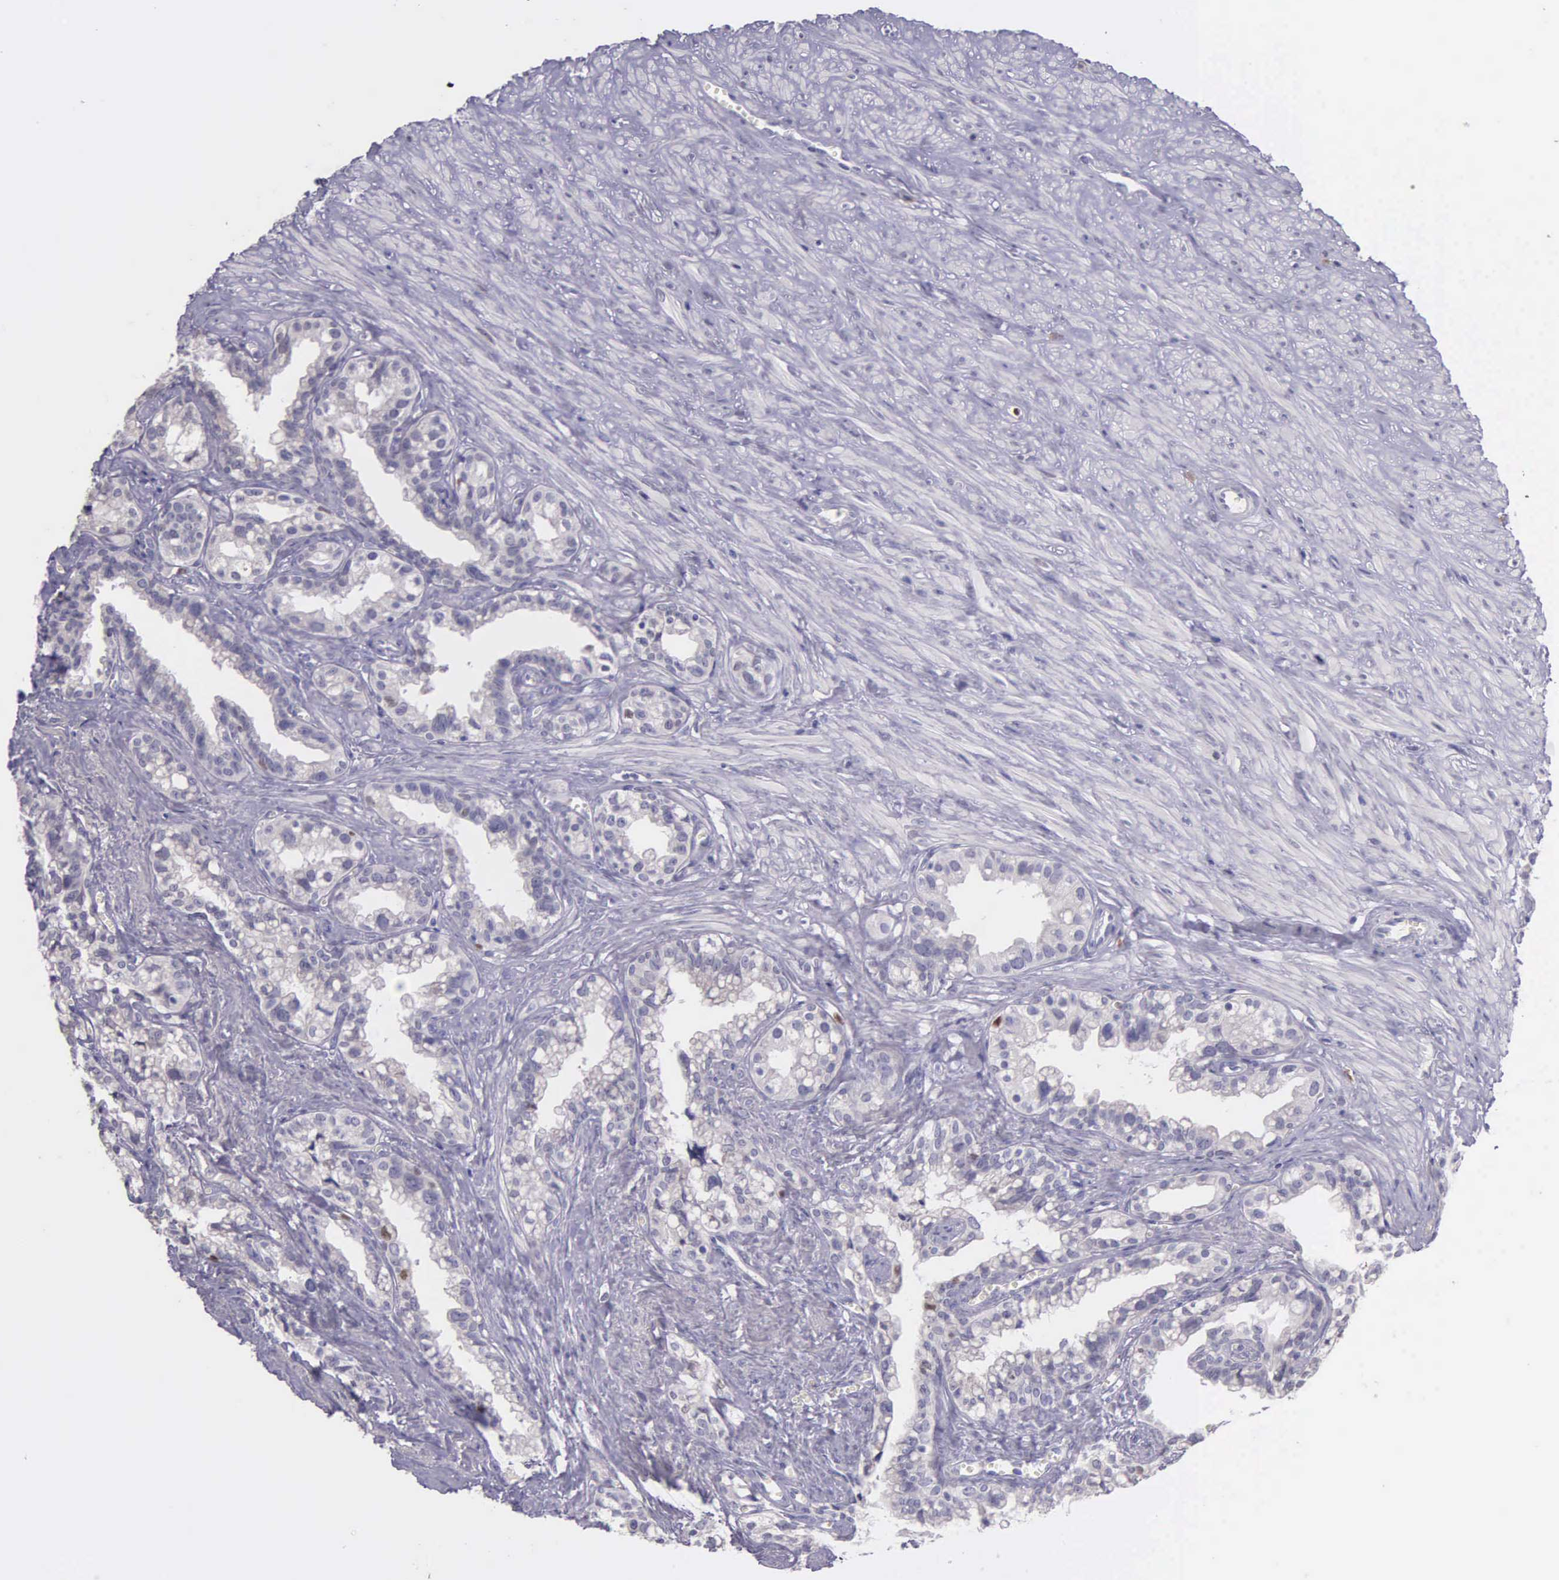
{"staining": {"intensity": "negative", "quantity": "none", "location": "none"}, "tissue": "seminal vesicle", "cell_type": "Glandular cells", "image_type": "normal", "snomed": [{"axis": "morphology", "description": "Normal tissue, NOS"}, {"axis": "topography", "description": "Seminal veicle"}], "caption": "DAB immunohistochemical staining of unremarkable human seminal vesicle demonstrates no significant staining in glandular cells. (DAB (3,3'-diaminobenzidine) immunohistochemistry visualized using brightfield microscopy, high magnification).", "gene": "MCM5", "patient": {"sex": "male", "age": 60}}